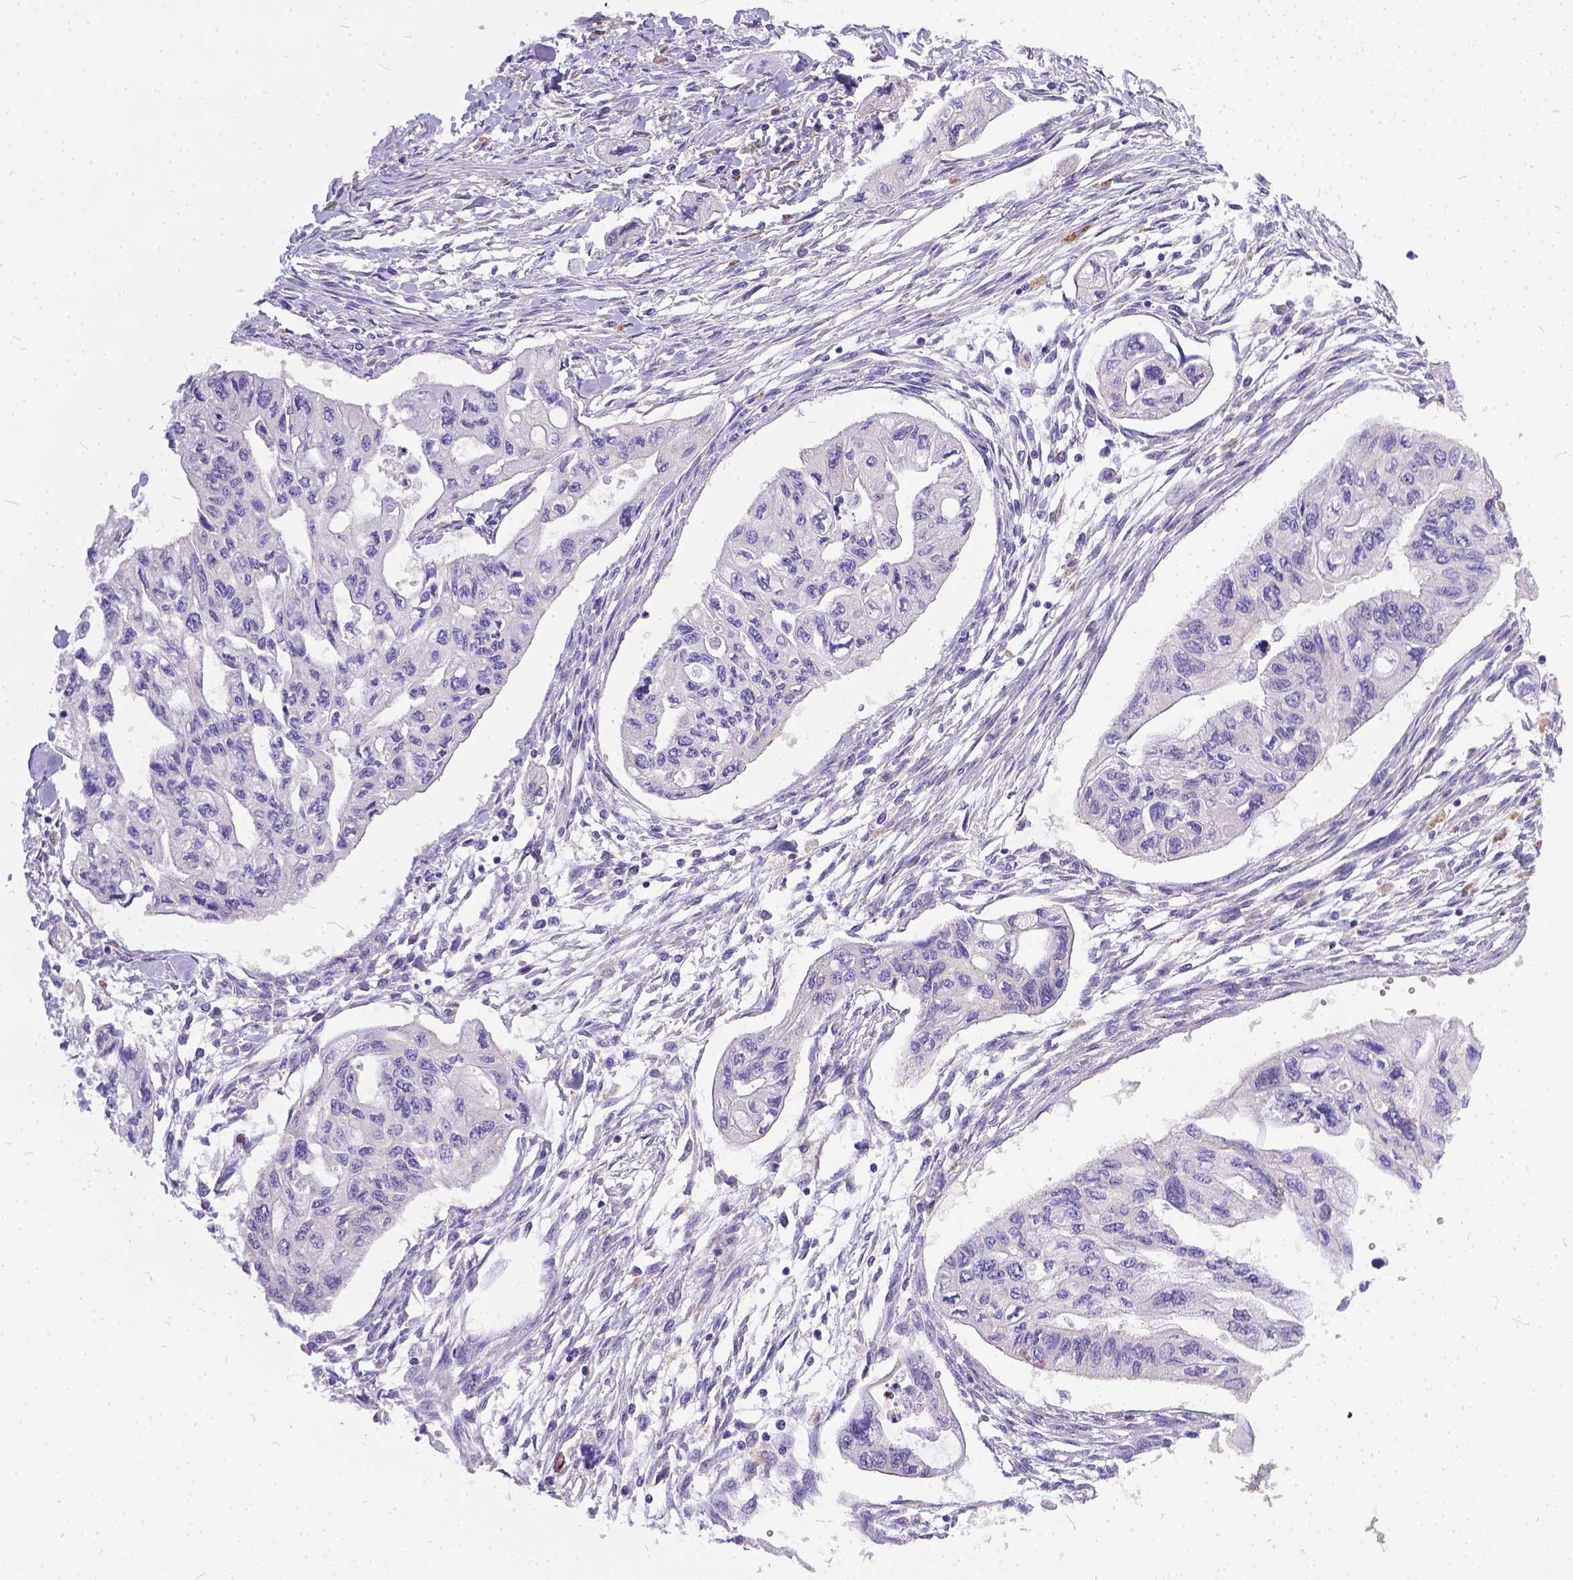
{"staining": {"intensity": "negative", "quantity": "none", "location": "none"}, "tissue": "pancreatic cancer", "cell_type": "Tumor cells", "image_type": "cancer", "snomed": [{"axis": "morphology", "description": "Adenocarcinoma, NOS"}, {"axis": "topography", "description": "Pancreas"}], "caption": "Protein analysis of pancreatic adenocarcinoma demonstrates no significant expression in tumor cells.", "gene": "DLEC1", "patient": {"sex": "female", "age": 76}}